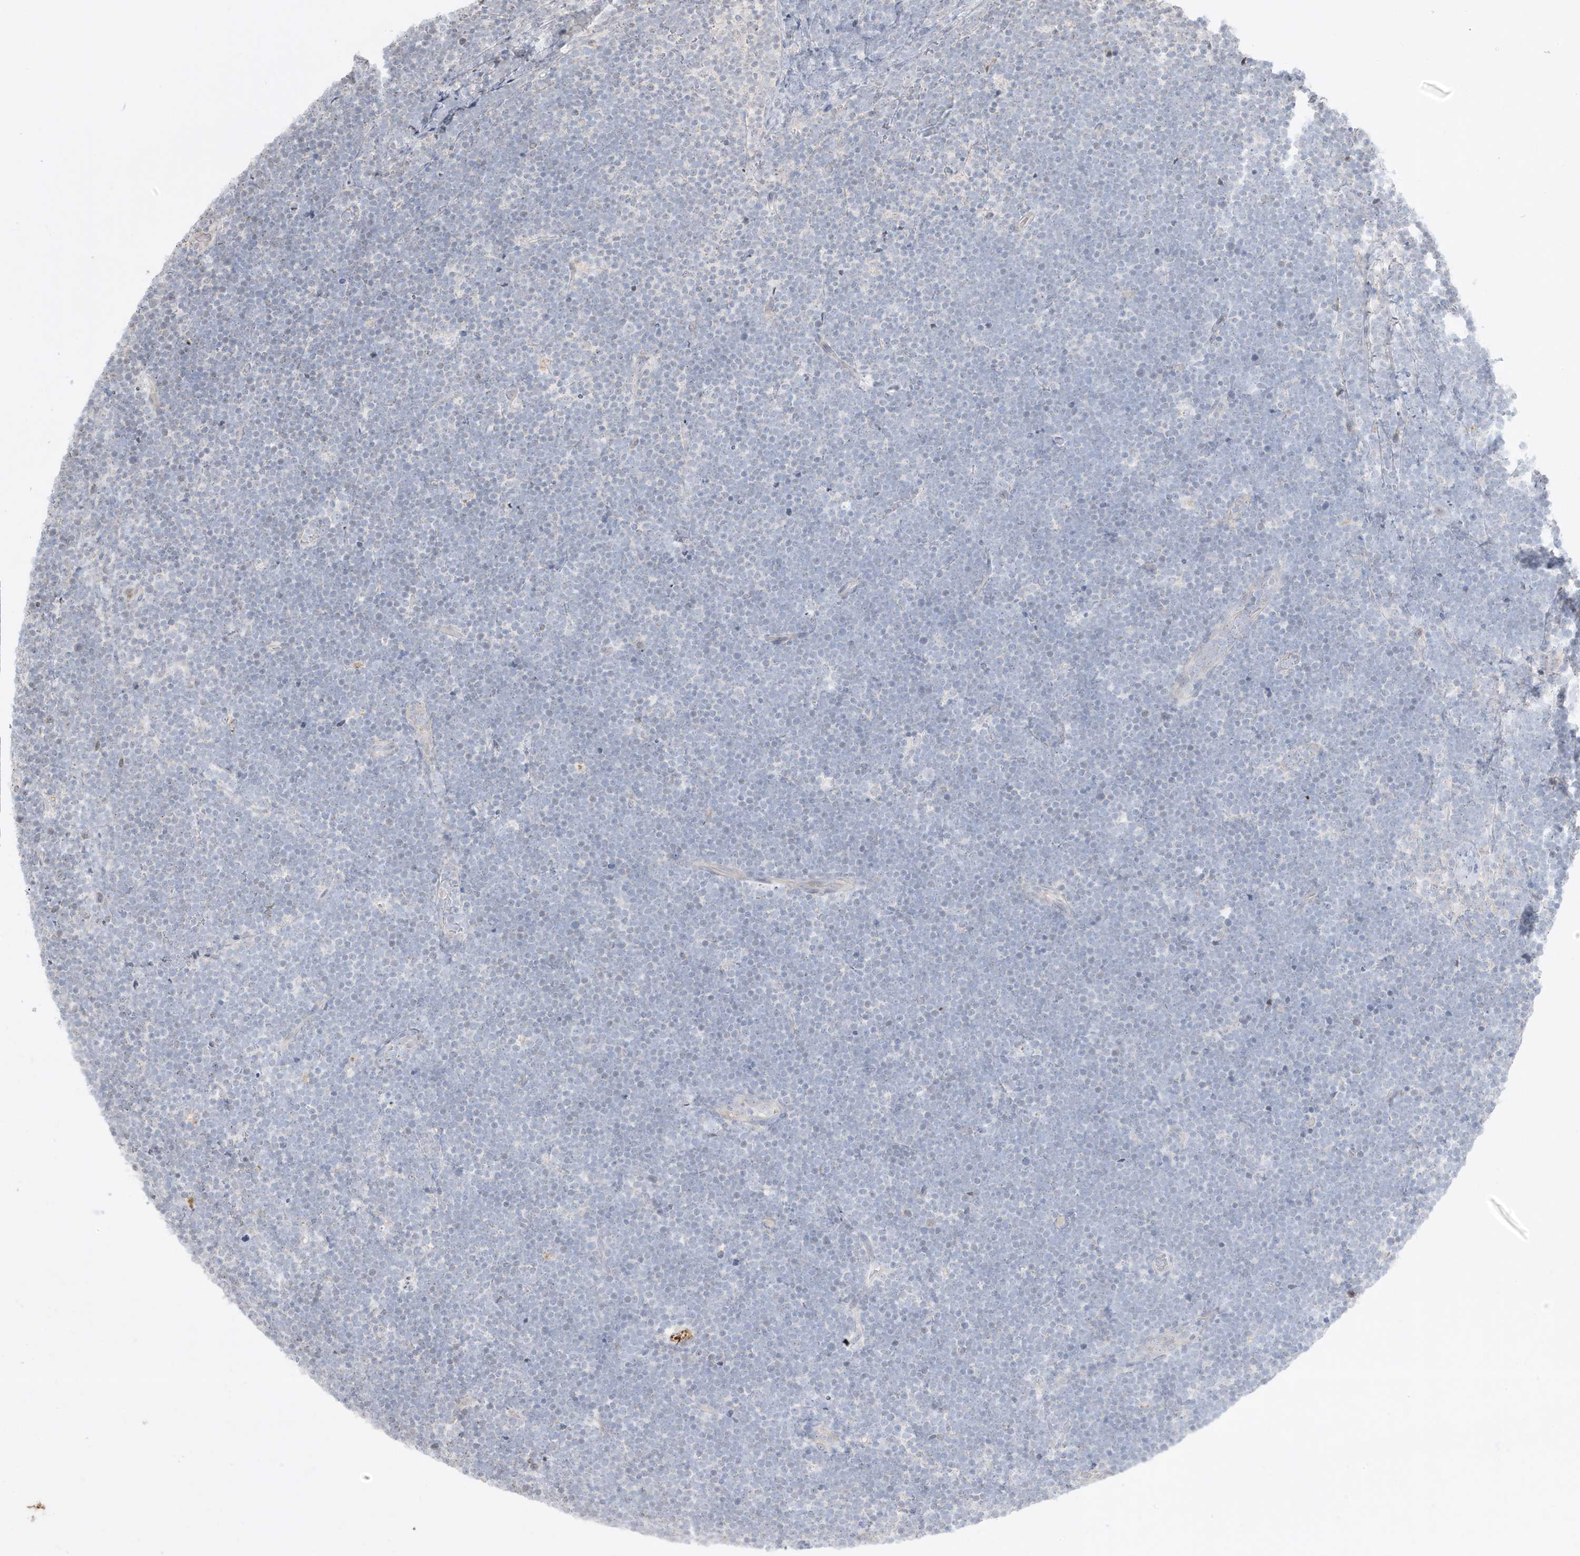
{"staining": {"intensity": "negative", "quantity": "none", "location": "none"}, "tissue": "lymphoma", "cell_type": "Tumor cells", "image_type": "cancer", "snomed": [{"axis": "morphology", "description": "Malignant lymphoma, non-Hodgkin's type, High grade"}, {"axis": "topography", "description": "Lymph node"}], "caption": "Micrograph shows no protein expression in tumor cells of lymphoma tissue. (DAB (3,3'-diaminobenzidine) immunohistochemistry with hematoxylin counter stain).", "gene": "FNDC1", "patient": {"sex": "male", "age": 13}}